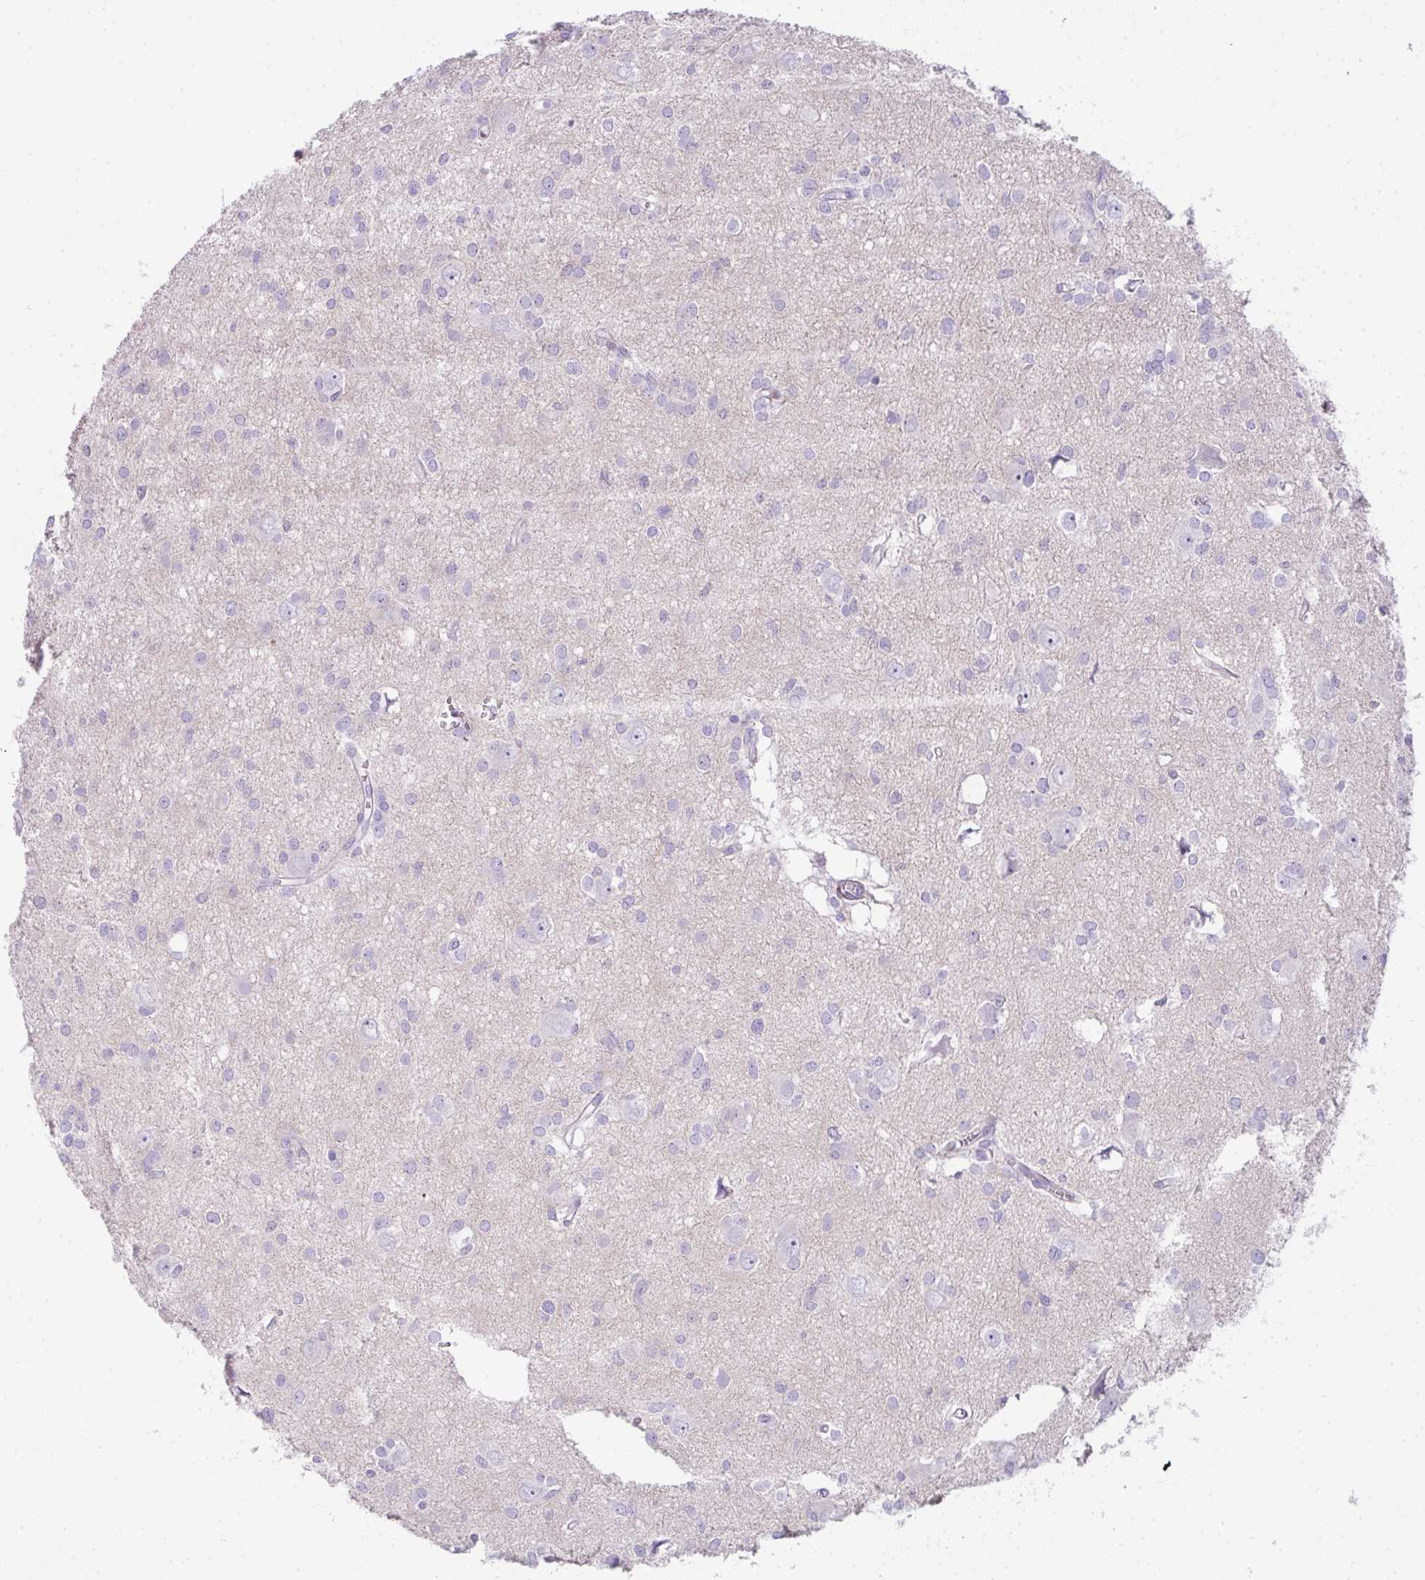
{"staining": {"intensity": "negative", "quantity": "none", "location": "none"}, "tissue": "glioma", "cell_type": "Tumor cells", "image_type": "cancer", "snomed": [{"axis": "morphology", "description": "Glioma, malignant, High grade"}, {"axis": "topography", "description": "Brain"}], "caption": "High magnification brightfield microscopy of glioma stained with DAB (3,3'-diaminobenzidine) (brown) and counterstained with hematoxylin (blue): tumor cells show no significant positivity.", "gene": "CDRT15", "patient": {"sex": "male", "age": 23}}